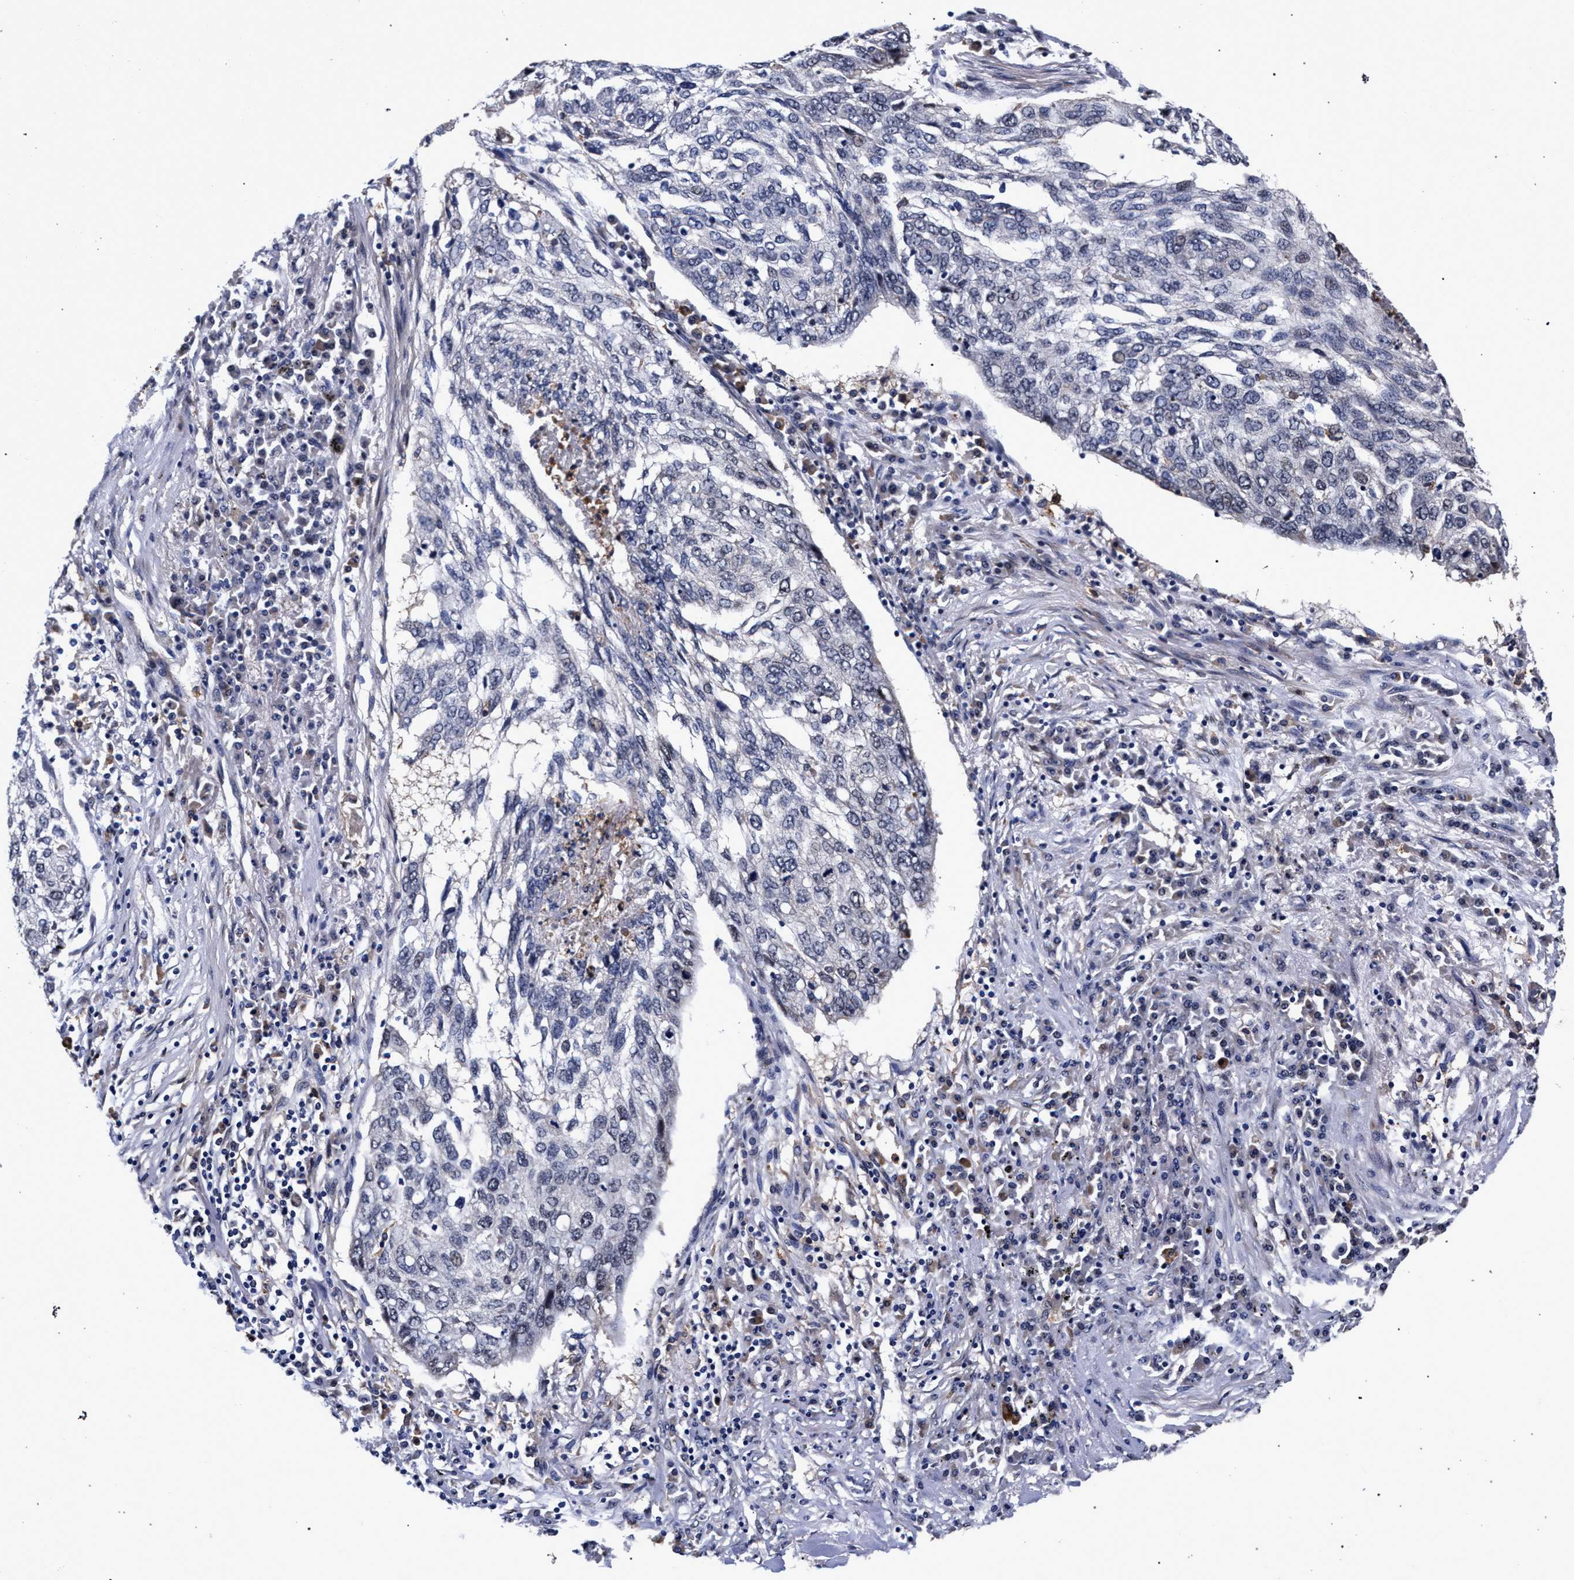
{"staining": {"intensity": "negative", "quantity": "none", "location": "none"}, "tissue": "lung cancer", "cell_type": "Tumor cells", "image_type": "cancer", "snomed": [{"axis": "morphology", "description": "Squamous cell carcinoma, NOS"}, {"axis": "topography", "description": "Lung"}], "caption": "Micrograph shows no significant protein expression in tumor cells of squamous cell carcinoma (lung).", "gene": "ZNF462", "patient": {"sex": "female", "age": 63}}